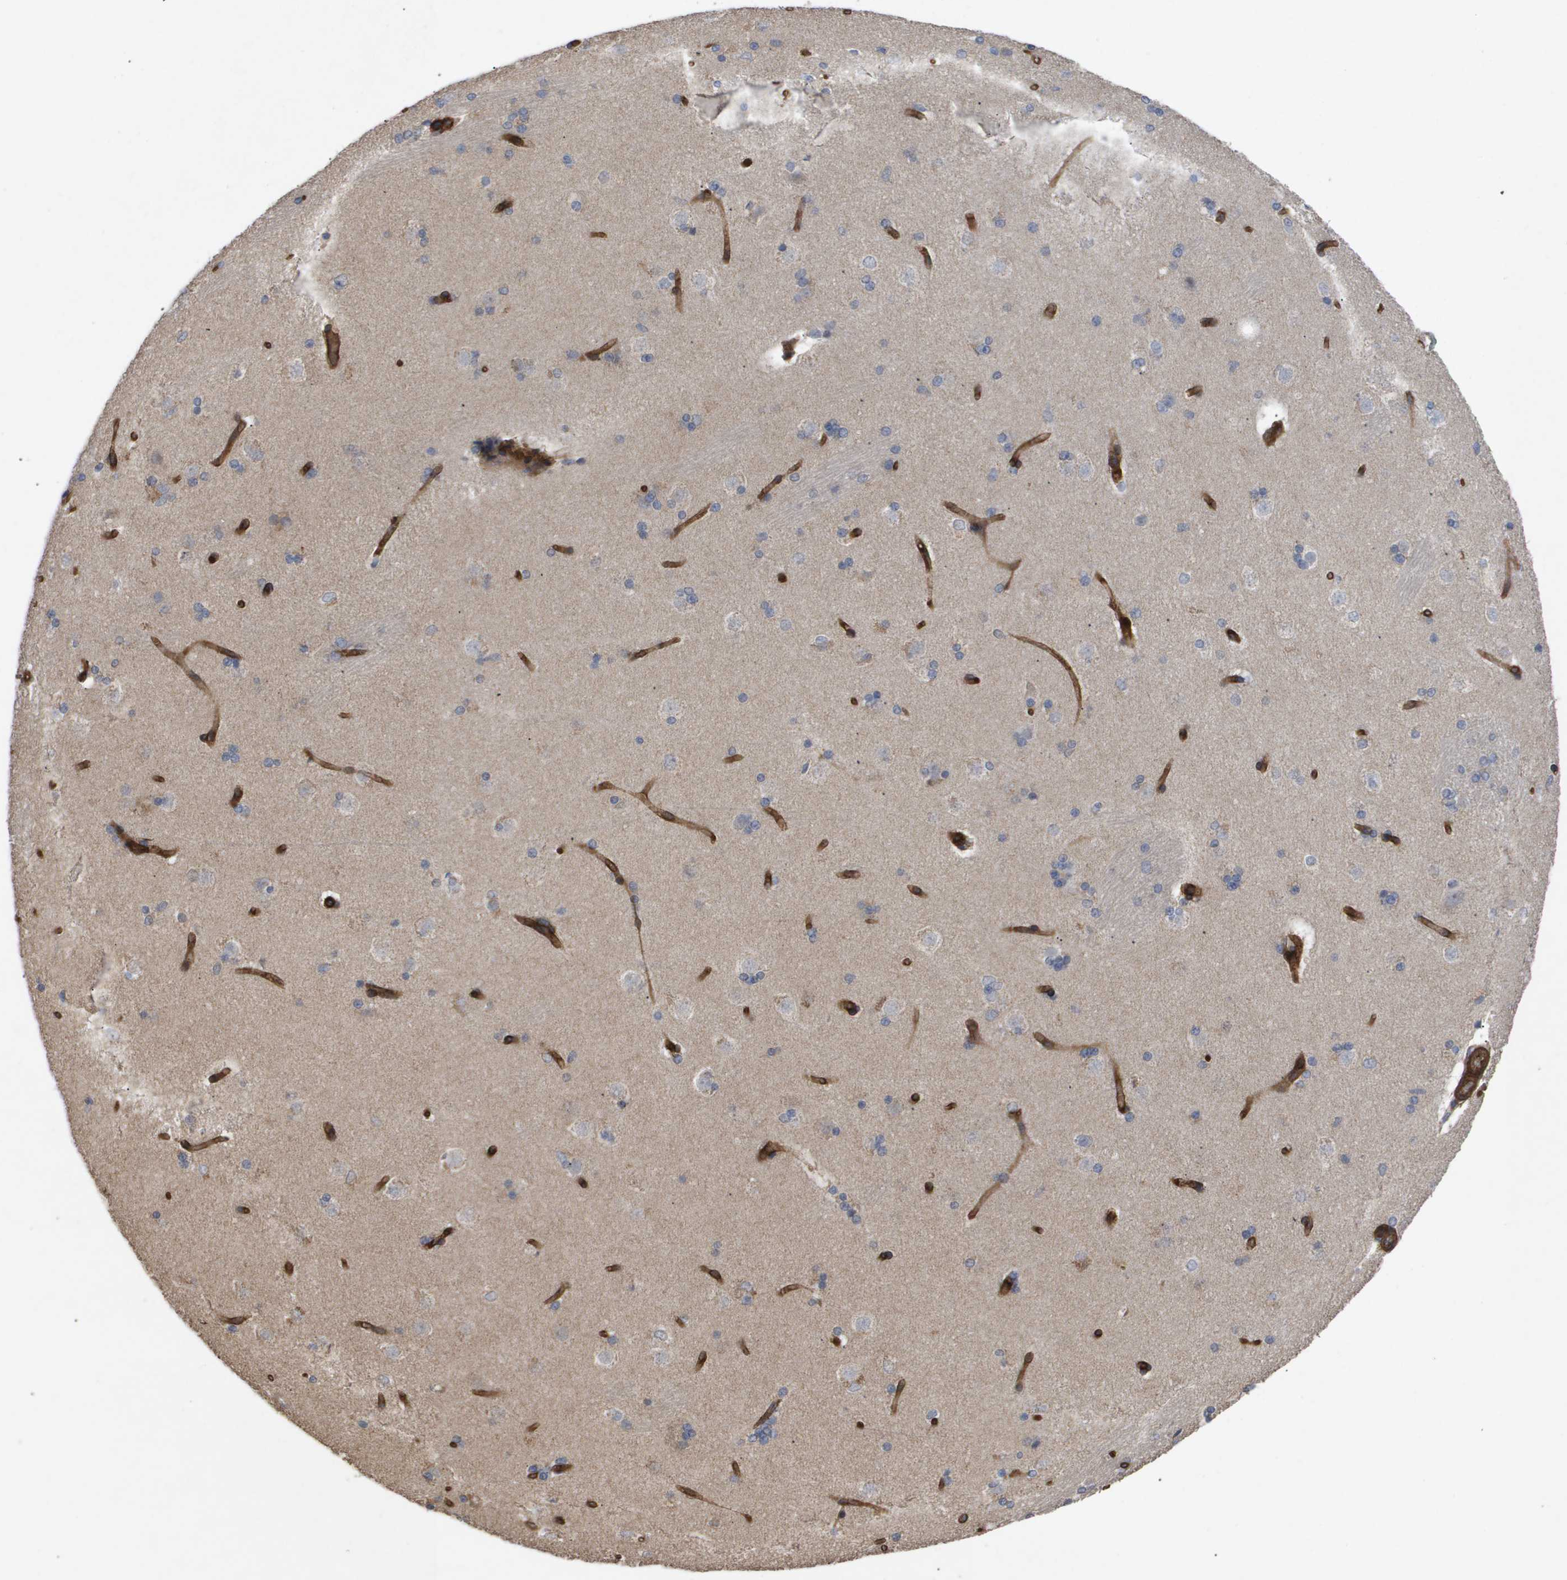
{"staining": {"intensity": "negative", "quantity": "none", "location": "none"}, "tissue": "caudate", "cell_type": "Glial cells", "image_type": "normal", "snomed": [{"axis": "morphology", "description": "Normal tissue, NOS"}, {"axis": "topography", "description": "Lateral ventricle wall"}], "caption": "Benign caudate was stained to show a protein in brown. There is no significant staining in glial cells. (Brightfield microscopy of DAB (3,3'-diaminobenzidine) immunohistochemistry (IHC) at high magnification).", "gene": "TNS1", "patient": {"sex": "female", "age": 19}}